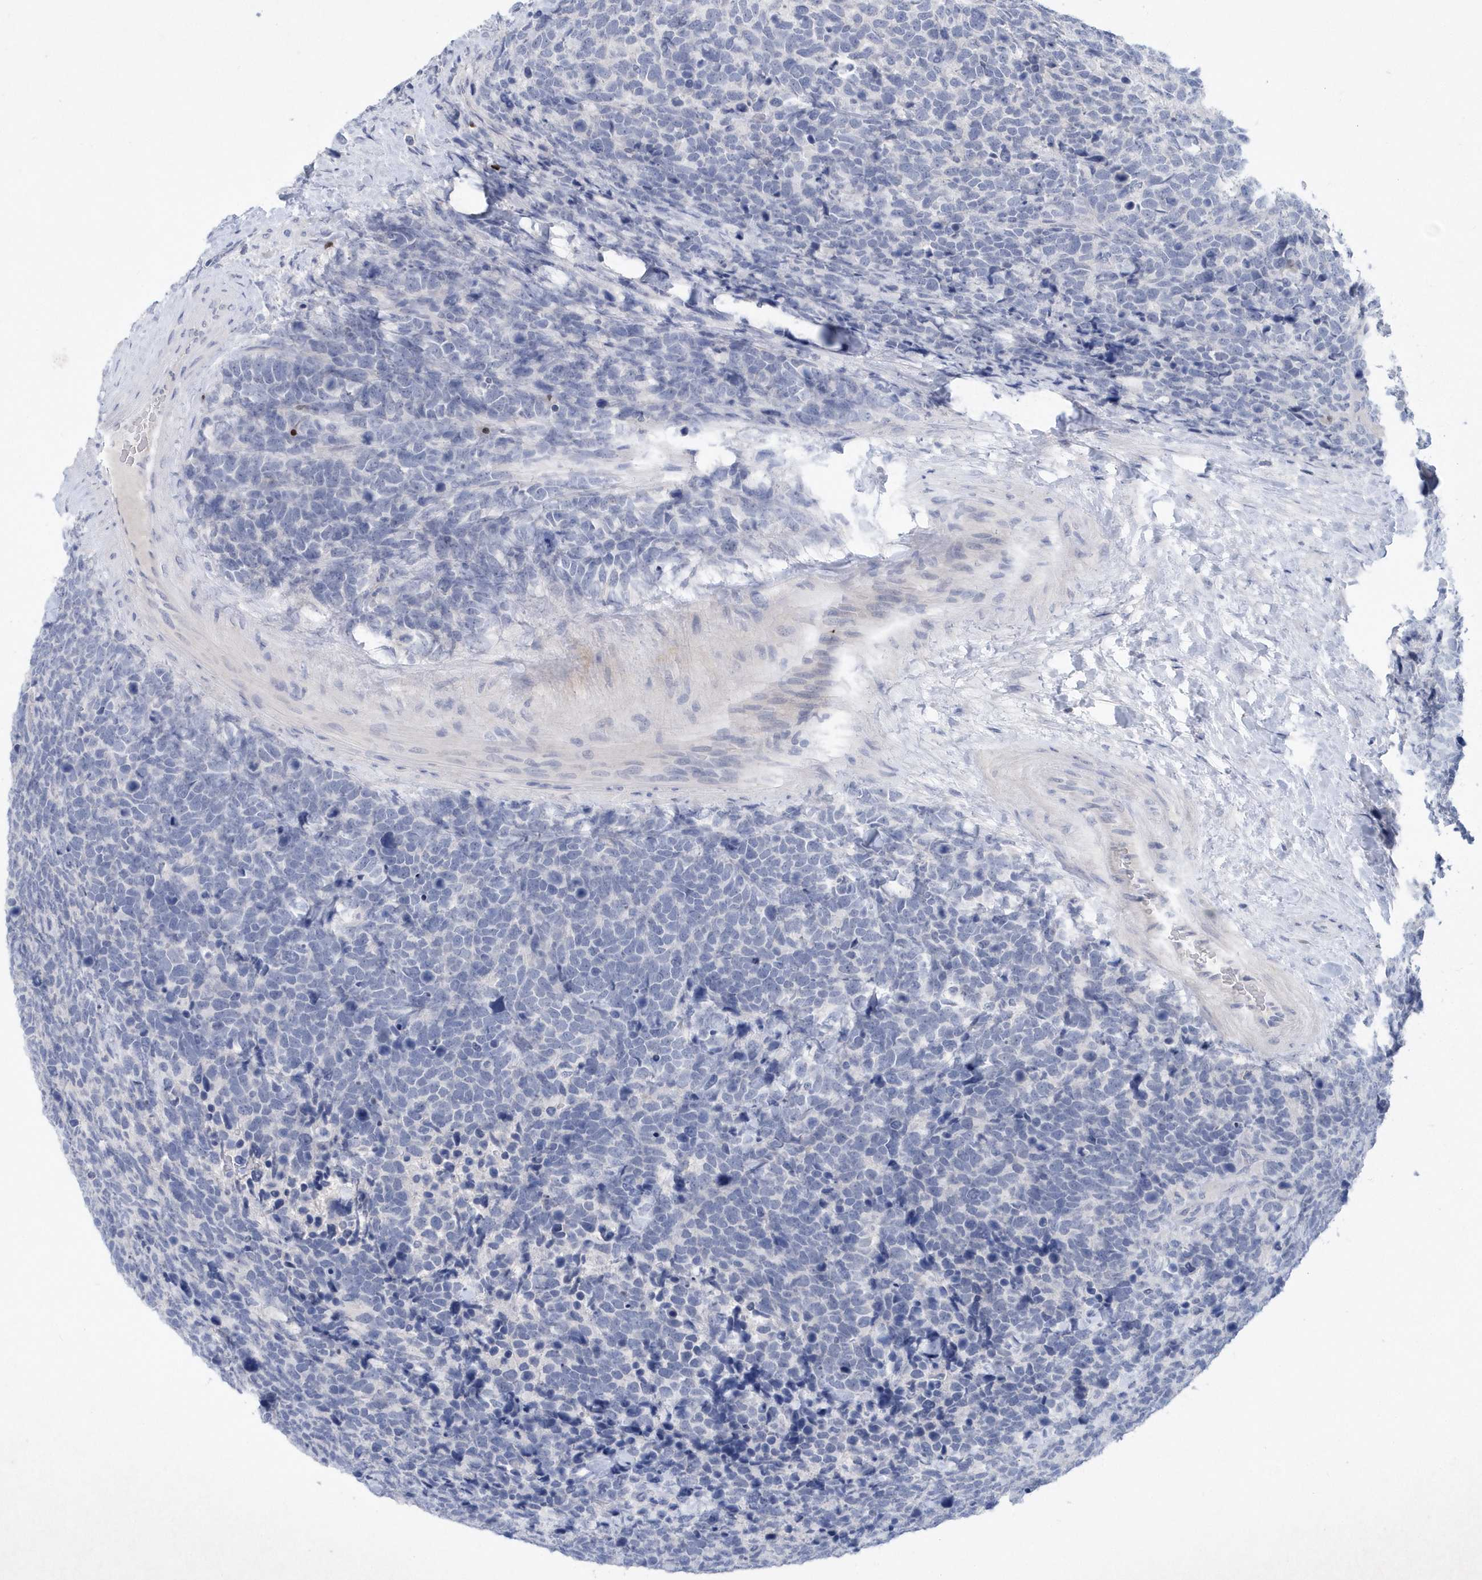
{"staining": {"intensity": "negative", "quantity": "none", "location": "none"}, "tissue": "urothelial cancer", "cell_type": "Tumor cells", "image_type": "cancer", "snomed": [{"axis": "morphology", "description": "Urothelial carcinoma, High grade"}, {"axis": "topography", "description": "Urinary bladder"}], "caption": "The histopathology image displays no staining of tumor cells in urothelial cancer. The staining was performed using DAB (3,3'-diaminobenzidine) to visualize the protein expression in brown, while the nuclei were stained in blue with hematoxylin (Magnification: 20x).", "gene": "BHLHA15", "patient": {"sex": "female", "age": 82}}